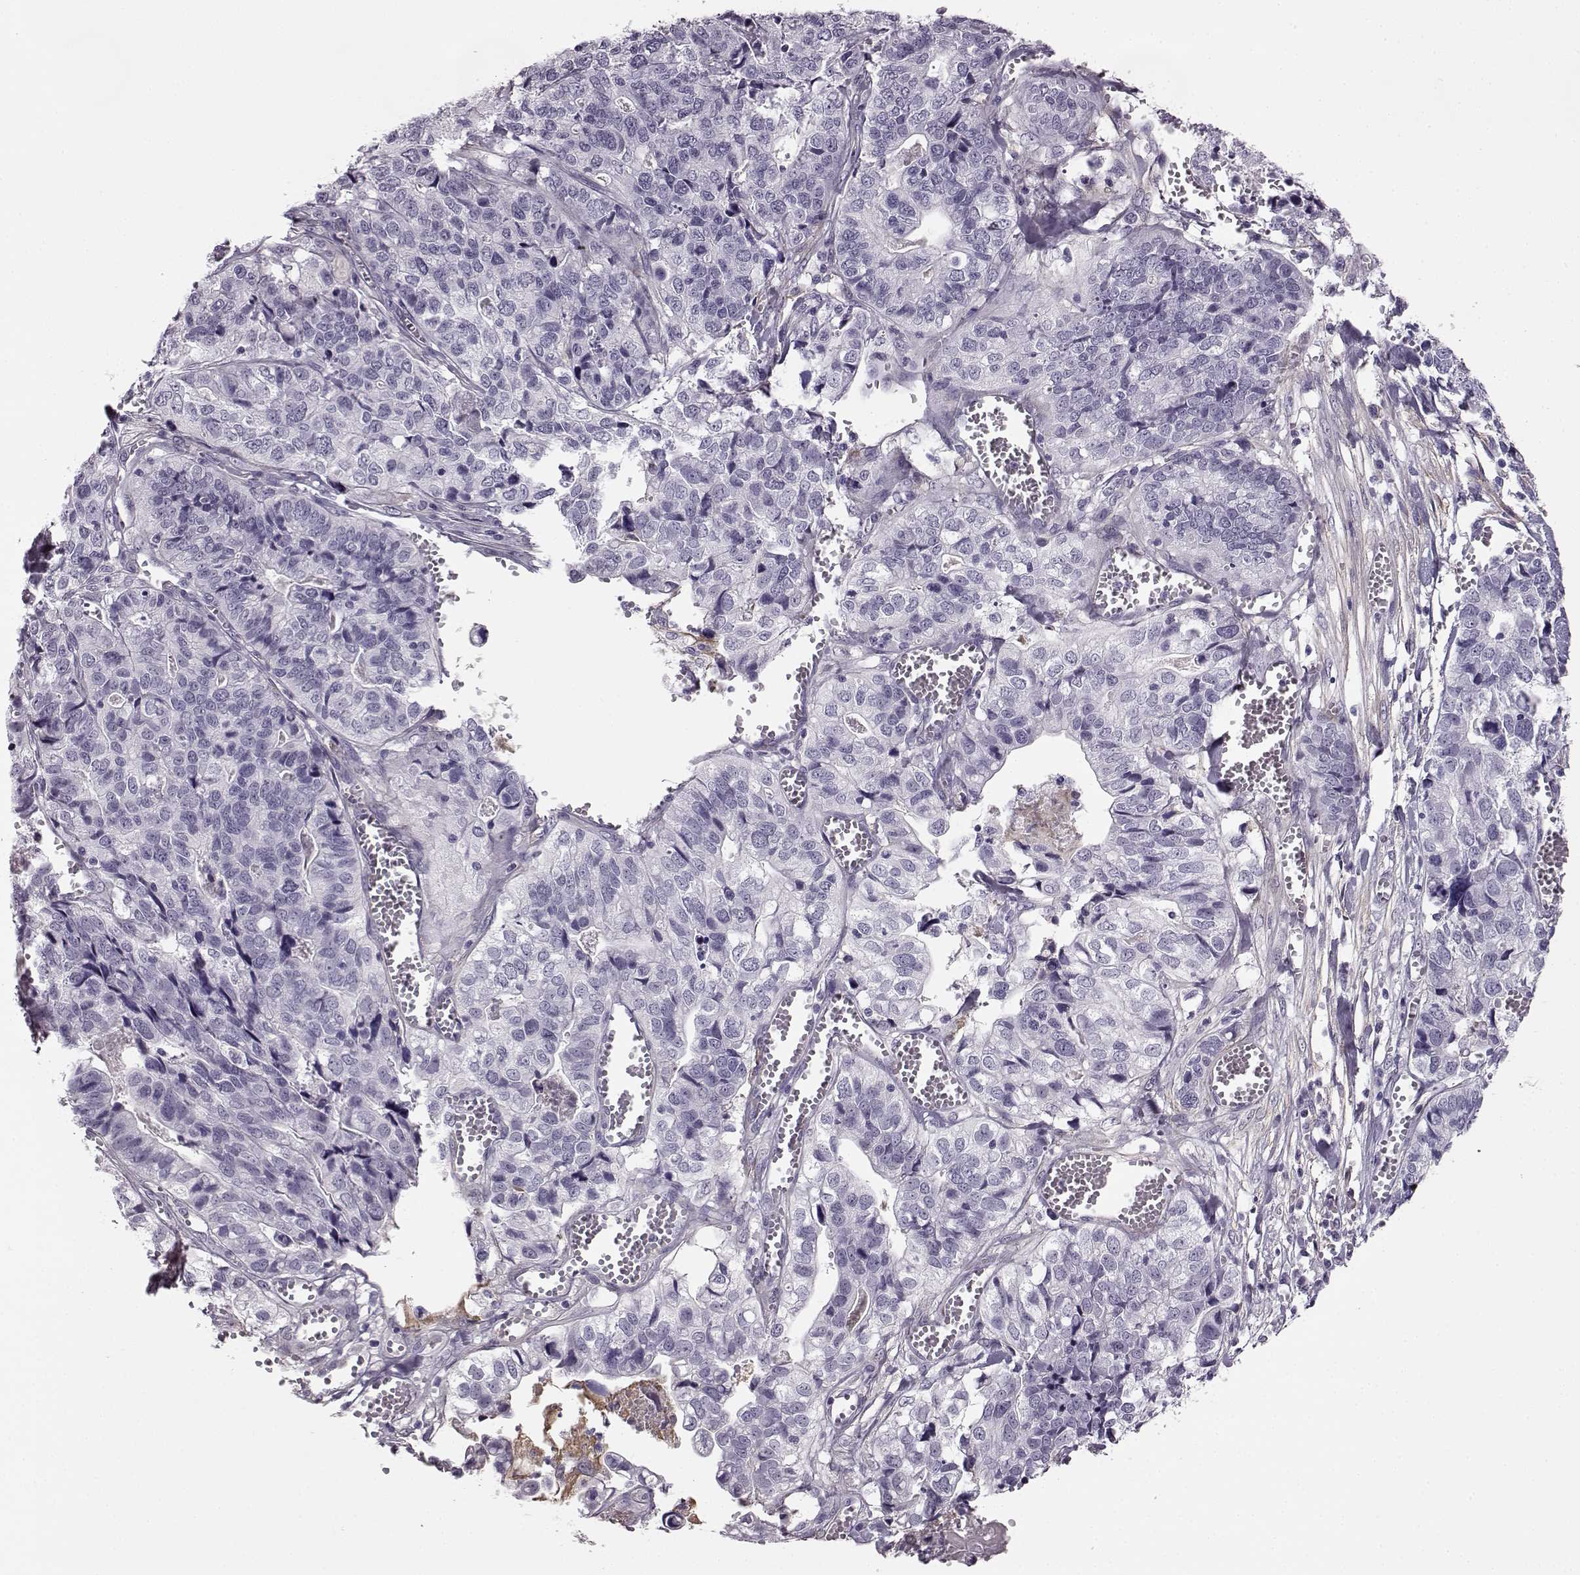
{"staining": {"intensity": "negative", "quantity": "none", "location": "none"}, "tissue": "stomach cancer", "cell_type": "Tumor cells", "image_type": "cancer", "snomed": [{"axis": "morphology", "description": "Adenocarcinoma, NOS"}, {"axis": "topography", "description": "Stomach, upper"}], "caption": "The immunohistochemistry (IHC) photomicrograph has no significant positivity in tumor cells of stomach cancer (adenocarcinoma) tissue.", "gene": "TRIM69", "patient": {"sex": "female", "age": 67}}